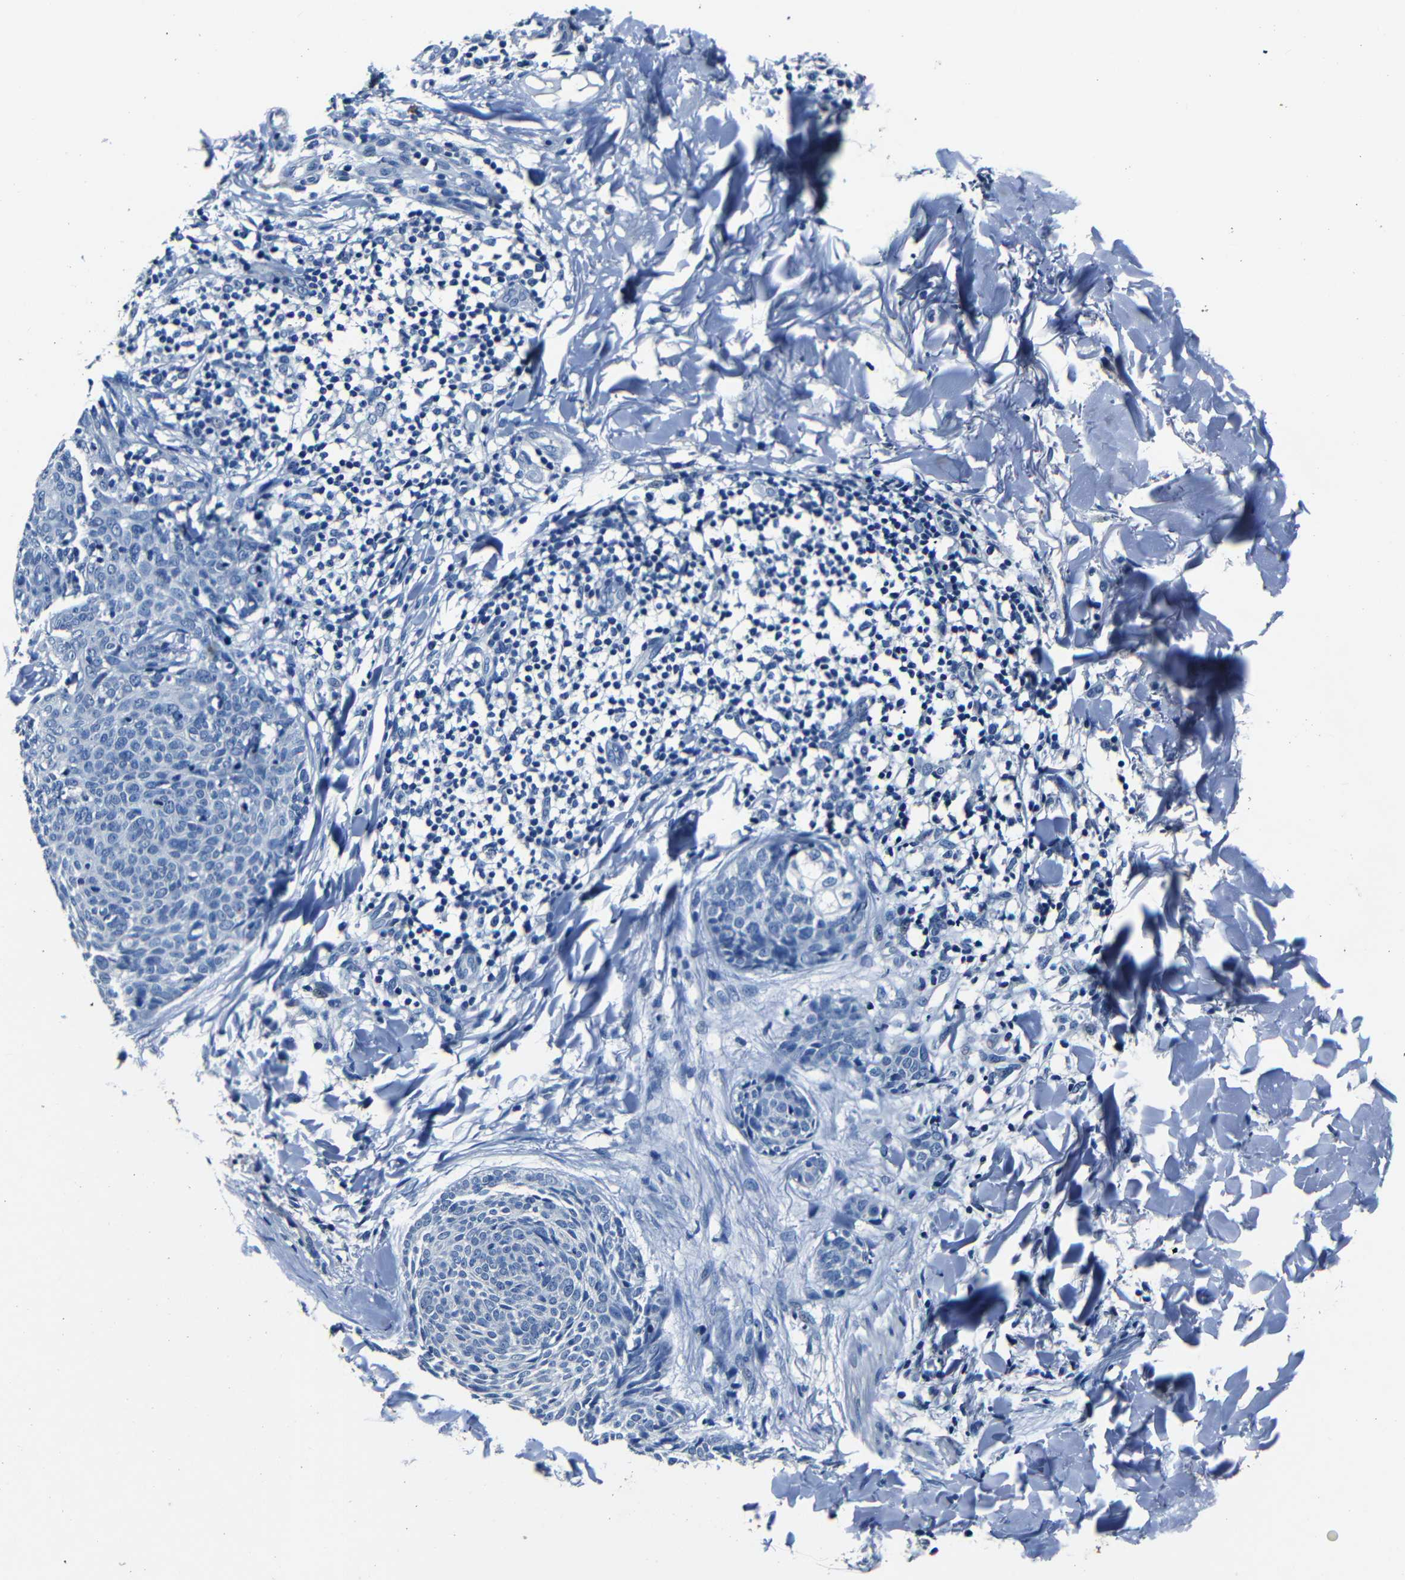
{"staining": {"intensity": "negative", "quantity": "none", "location": "none"}, "tissue": "skin cancer", "cell_type": "Tumor cells", "image_type": "cancer", "snomed": [{"axis": "morphology", "description": "Normal tissue, NOS"}, {"axis": "morphology", "description": "Basal cell carcinoma"}, {"axis": "topography", "description": "Skin"}], "caption": "The IHC histopathology image has no significant positivity in tumor cells of skin basal cell carcinoma tissue. (DAB immunohistochemistry (IHC) with hematoxylin counter stain).", "gene": "NCMAP", "patient": {"sex": "female", "age": 57}}